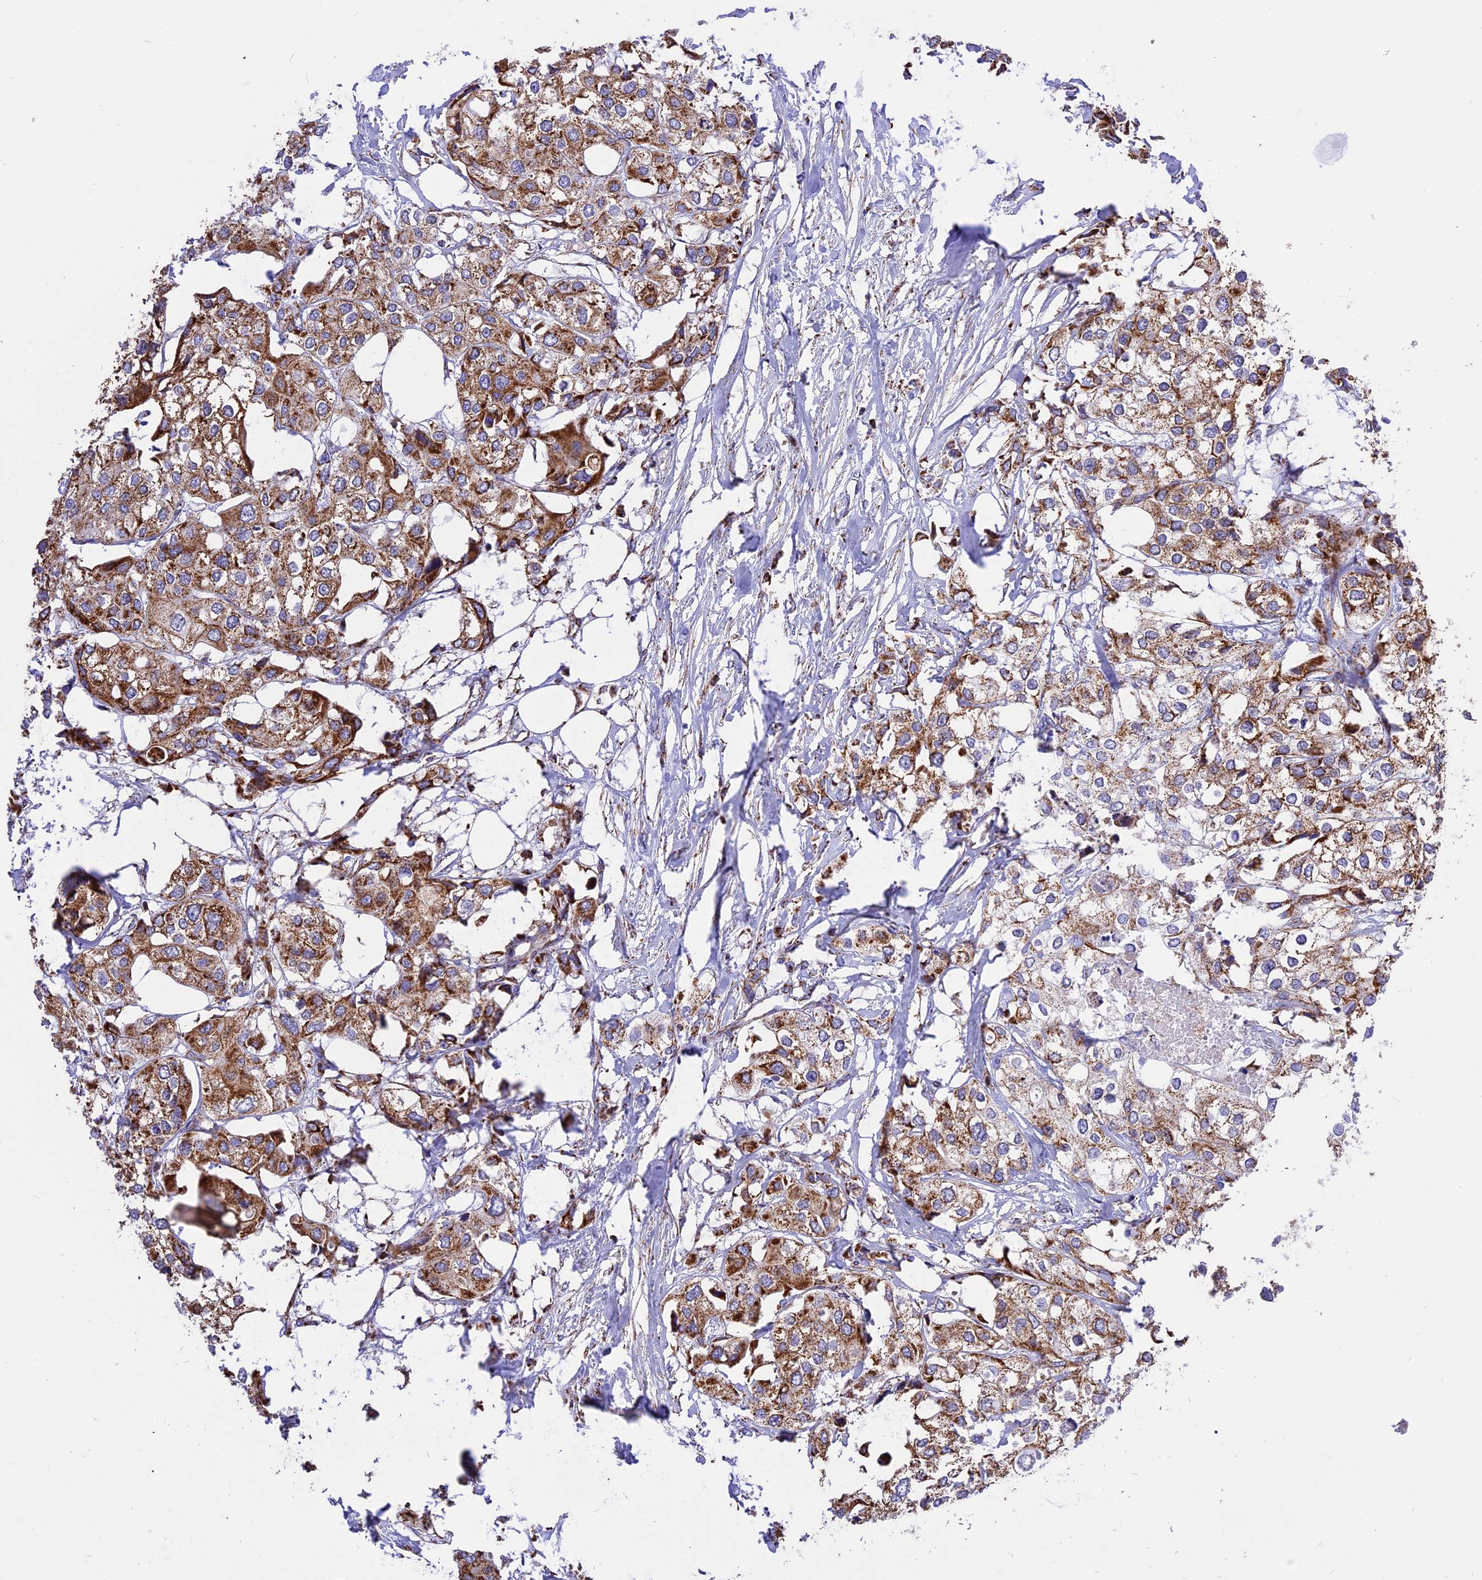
{"staining": {"intensity": "strong", "quantity": "25%-75%", "location": "cytoplasmic/membranous"}, "tissue": "urothelial cancer", "cell_type": "Tumor cells", "image_type": "cancer", "snomed": [{"axis": "morphology", "description": "Urothelial carcinoma, High grade"}, {"axis": "topography", "description": "Urinary bladder"}], "caption": "Immunohistochemistry histopathology image of human urothelial cancer stained for a protein (brown), which exhibits high levels of strong cytoplasmic/membranous positivity in approximately 25%-75% of tumor cells.", "gene": "TTC4", "patient": {"sex": "male", "age": 64}}